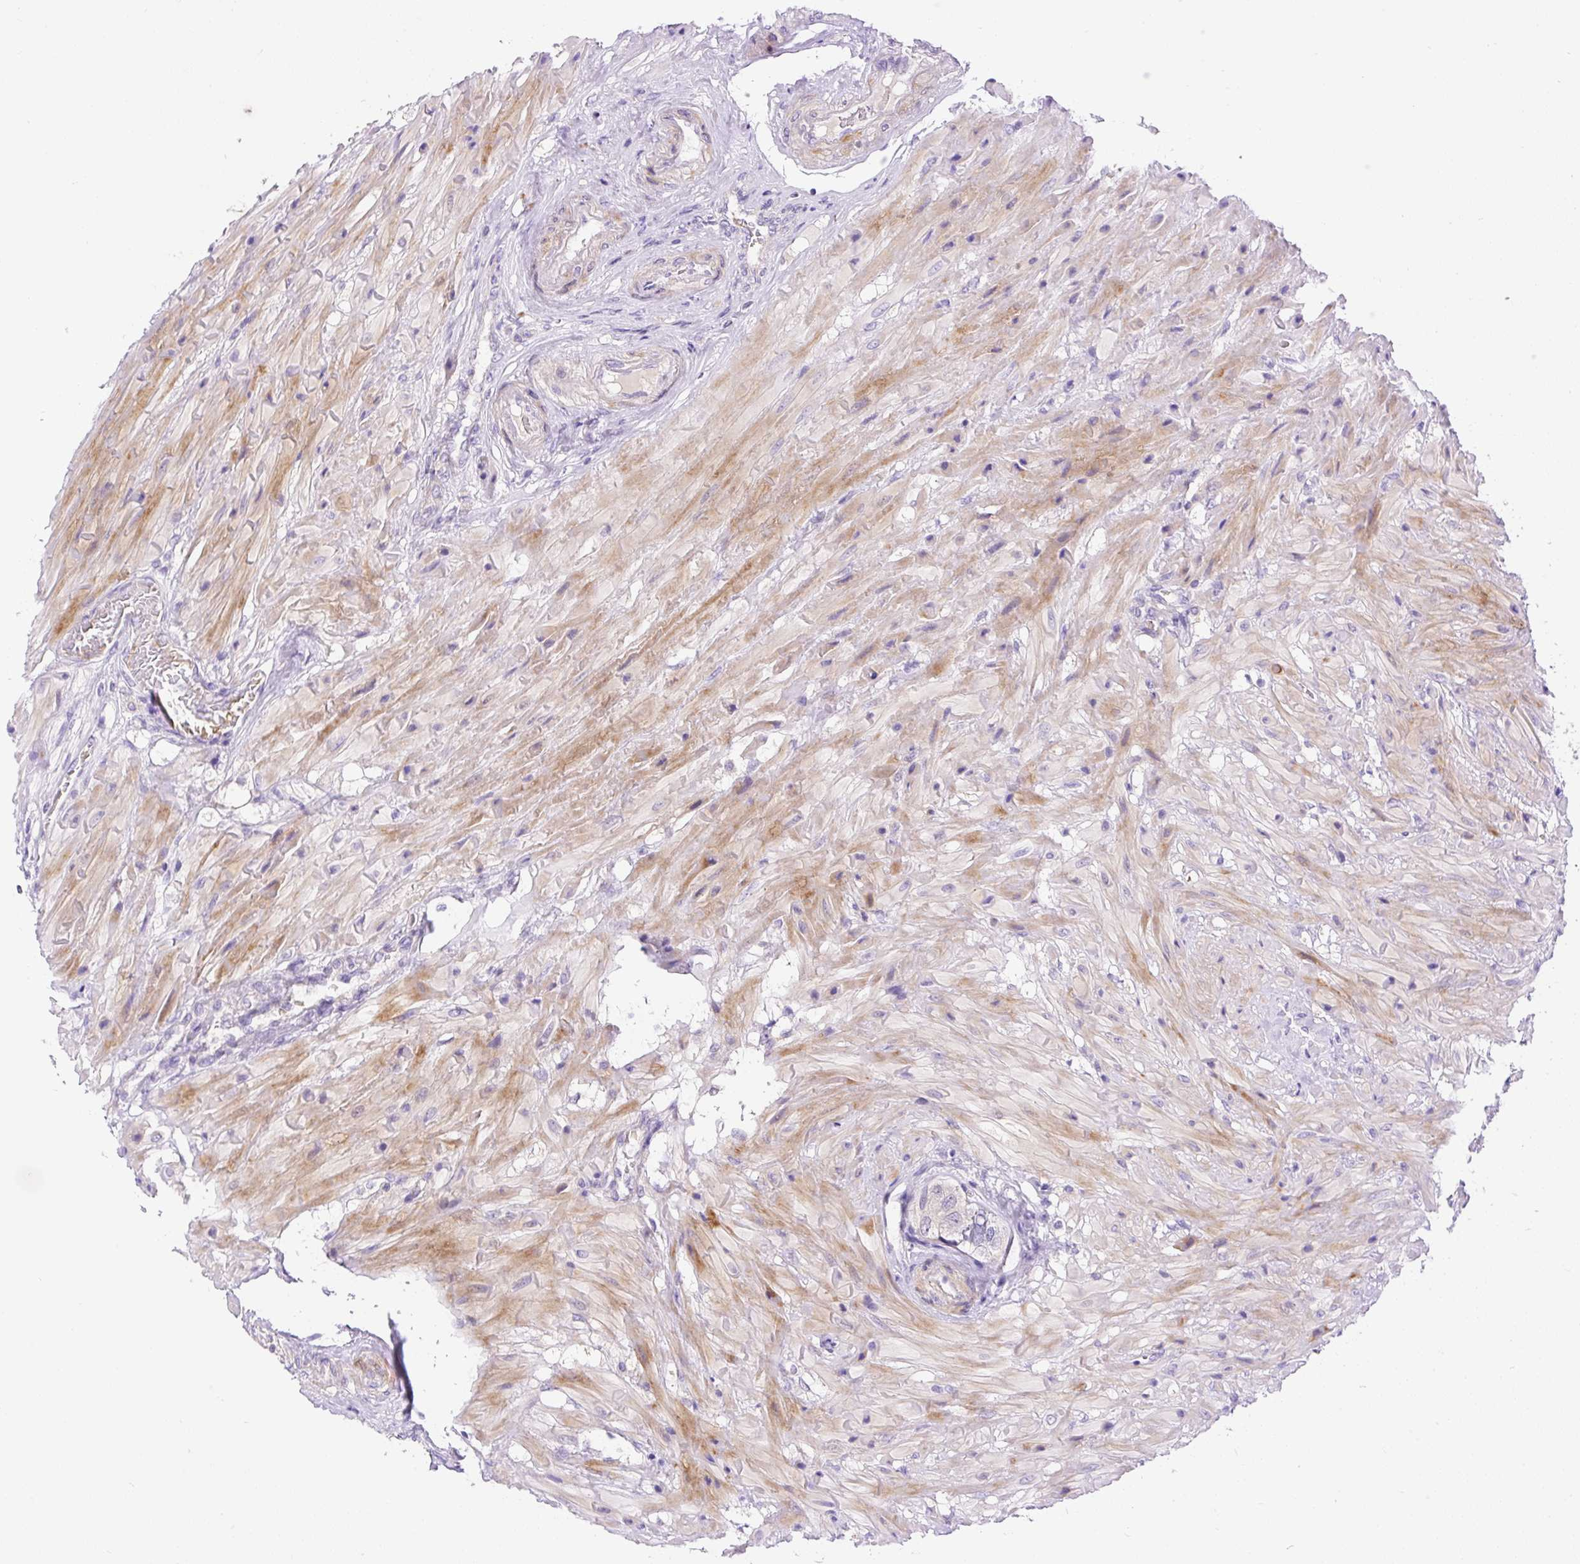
{"staining": {"intensity": "negative", "quantity": "none", "location": "none"}, "tissue": "seminal vesicle", "cell_type": "Glandular cells", "image_type": "normal", "snomed": [{"axis": "morphology", "description": "Normal tissue, NOS"}, {"axis": "topography", "description": "Seminal veicle"}], "caption": "High power microscopy micrograph of an IHC photomicrograph of unremarkable seminal vesicle, revealing no significant expression in glandular cells.", "gene": "LHFPL5", "patient": {"sex": "male", "age": 63}}